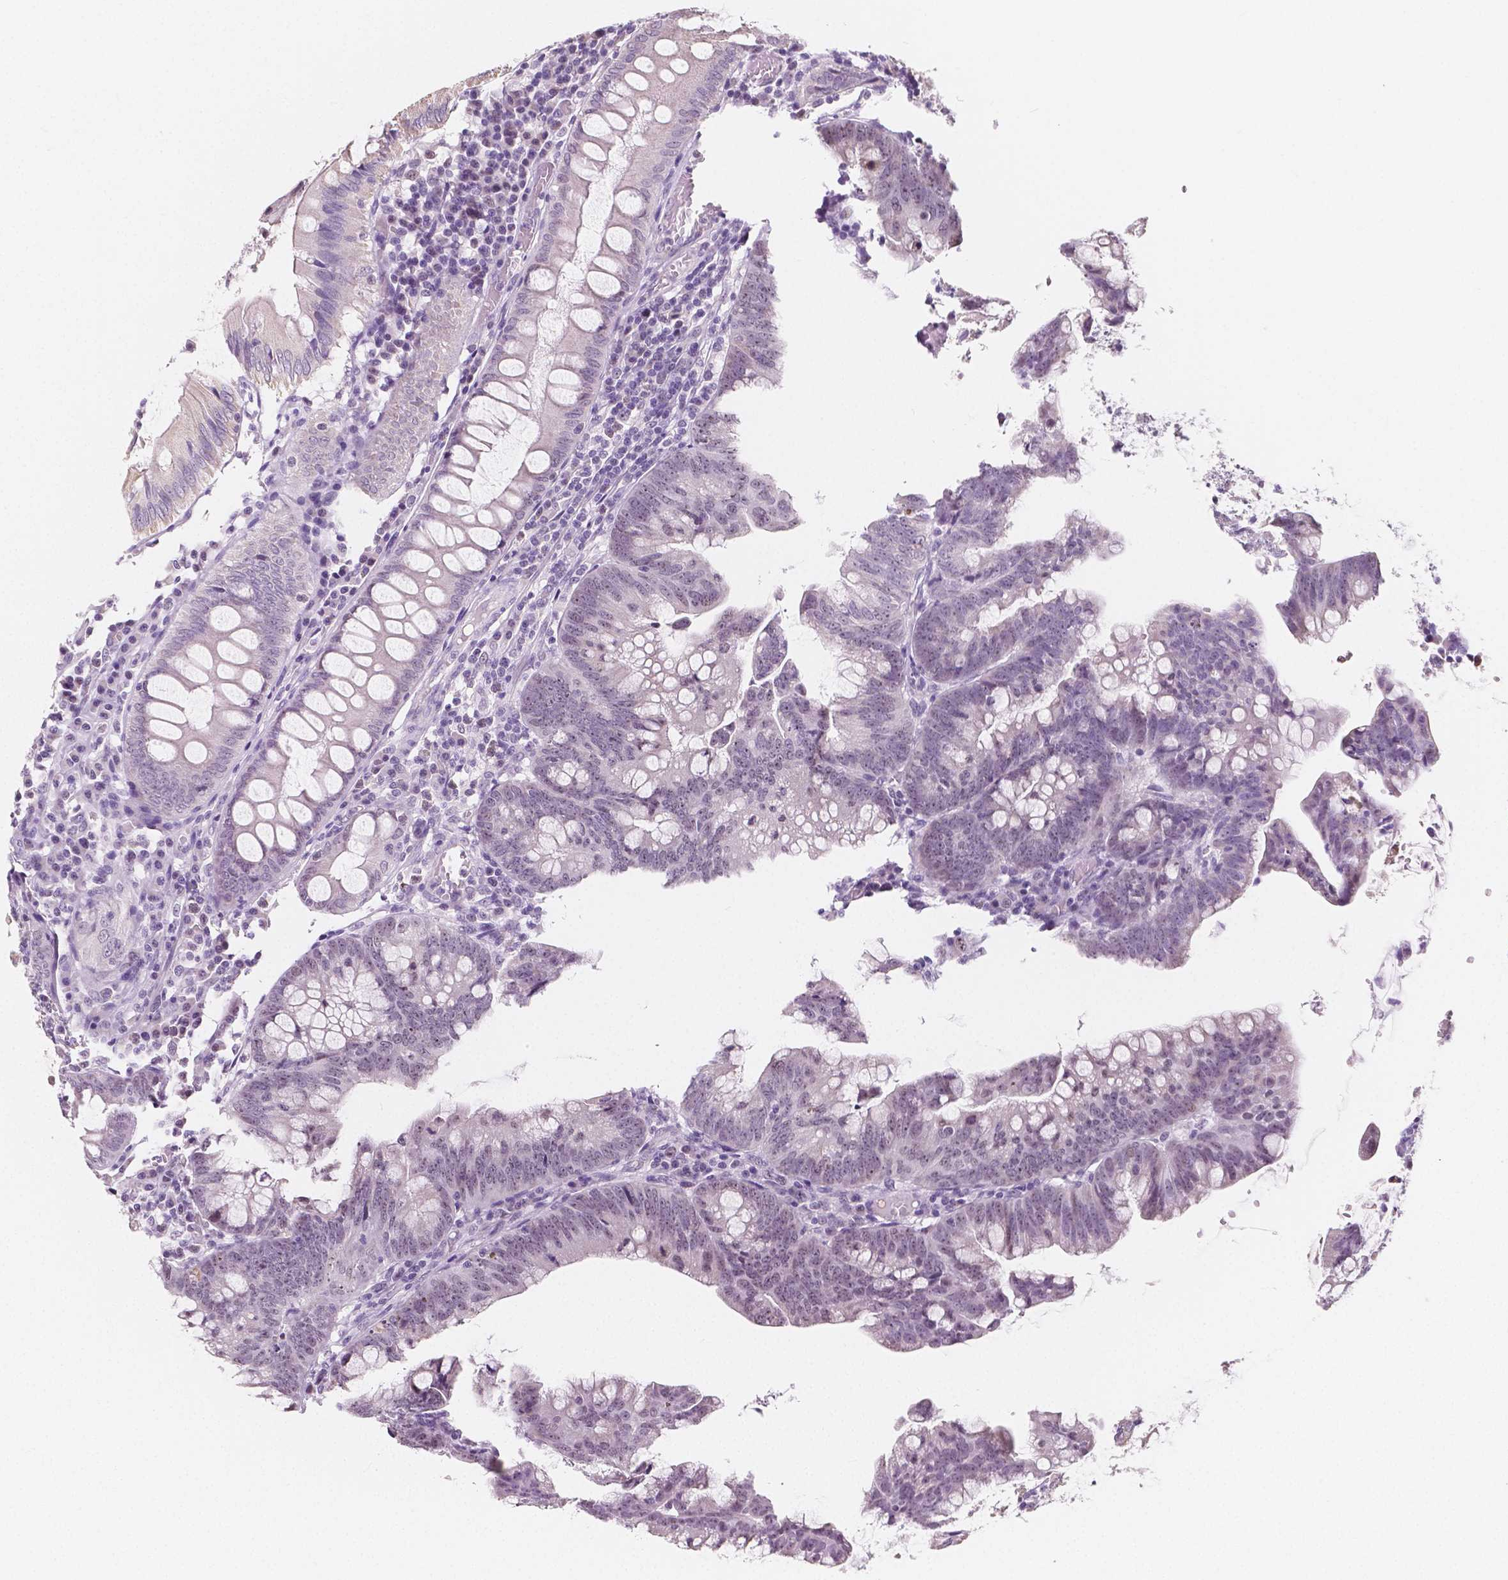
{"staining": {"intensity": "weak", "quantity": "<25%", "location": "nuclear"}, "tissue": "colorectal cancer", "cell_type": "Tumor cells", "image_type": "cancer", "snomed": [{"axis": "morphology", "description": "Adenocarcinoma, NOS"}, {"axis": "topography", "description": "Colon"}], "caption": "An immunohistochemistry (IHC) histopathology image of colorectal cancer is shown. There is no staining in tumor cells of colorectal cancer.", "gene": "NOLC1", "patient": {"sex": "male", "age": 62}}